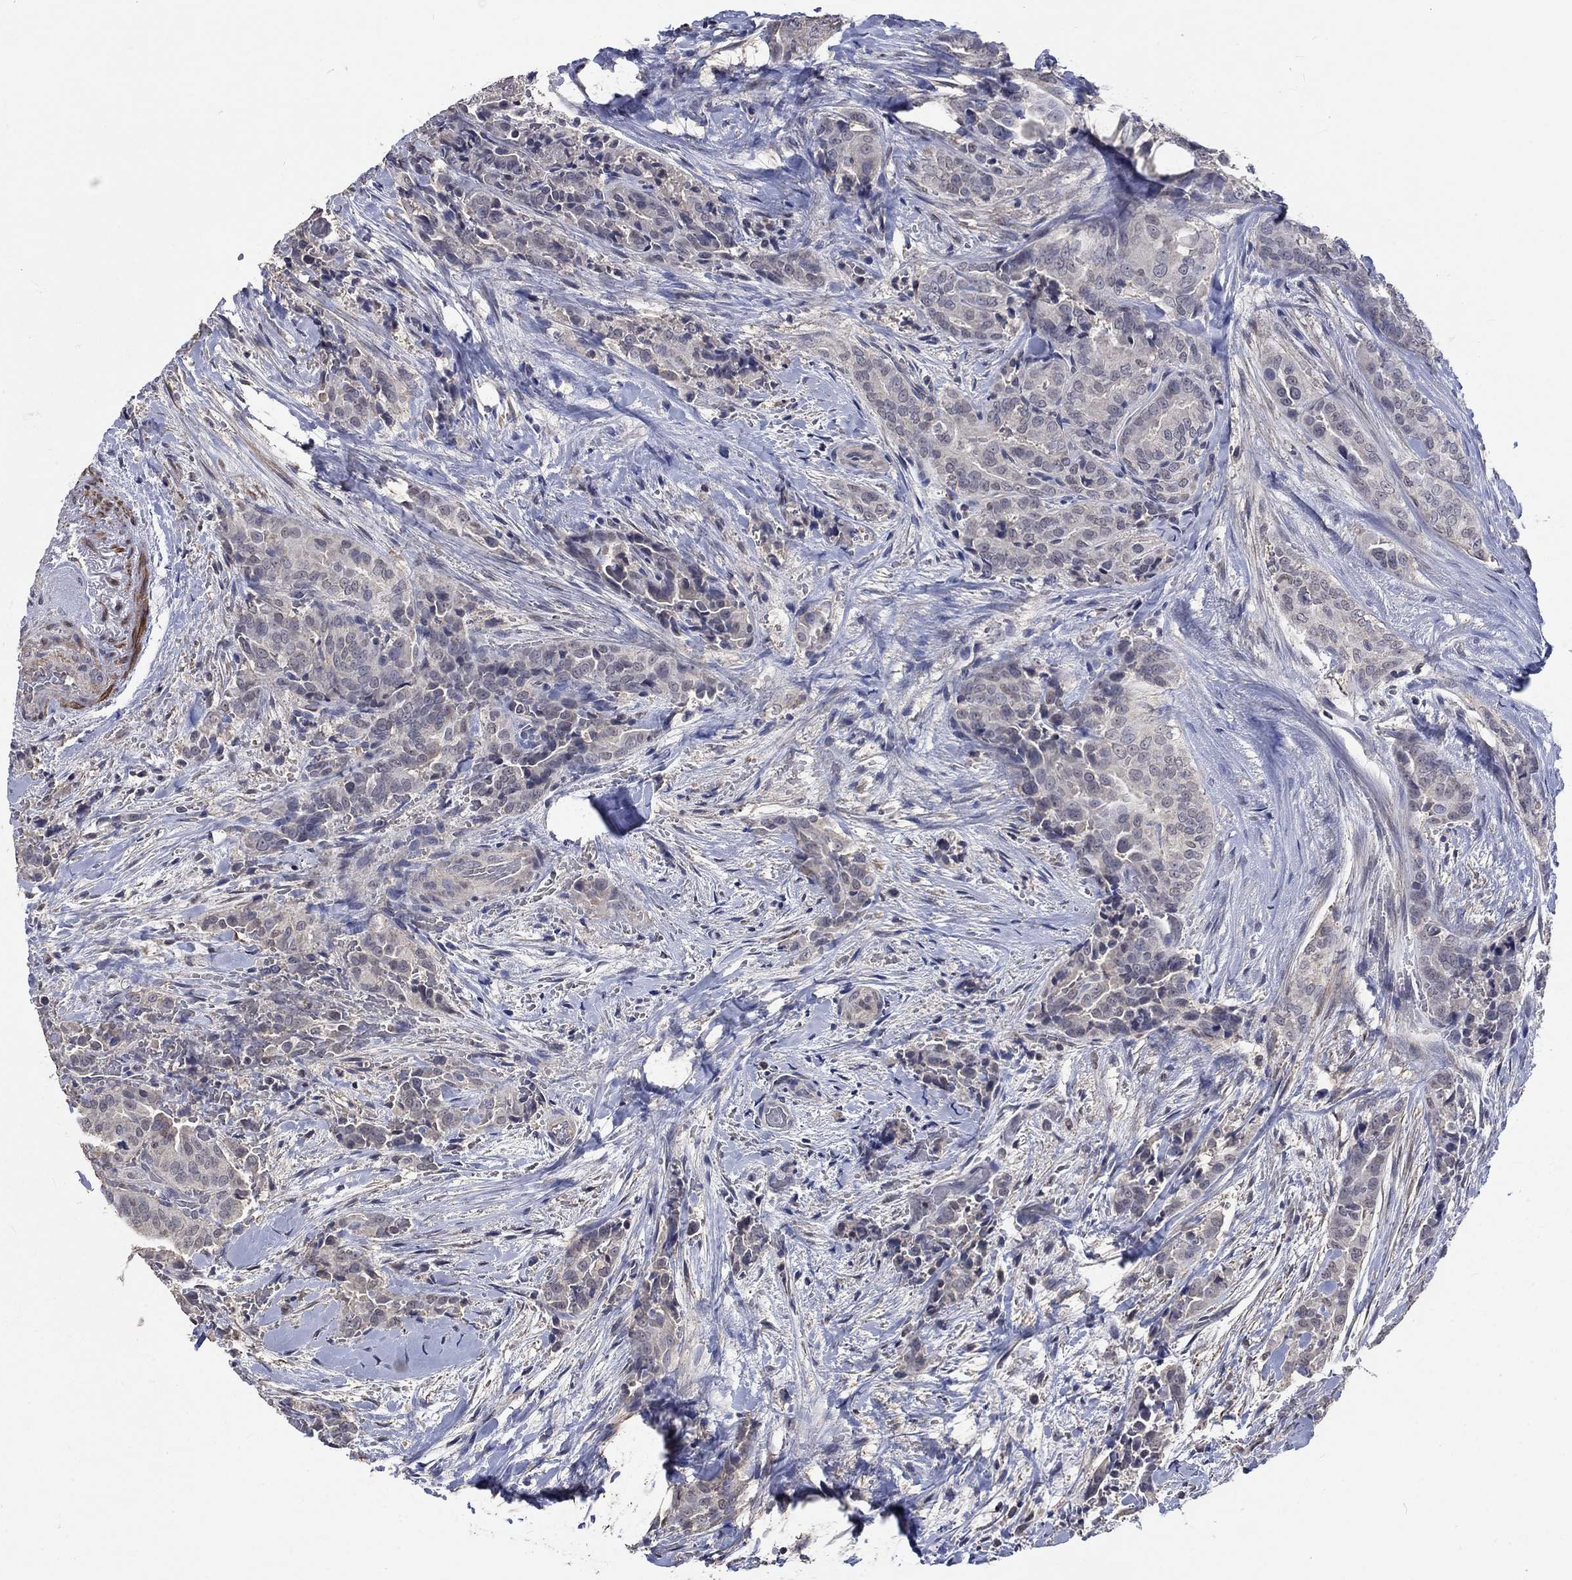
{"staining": {"intensity": "negative", "quantity": "none", "location": "none"}, "tissue": "thyroid cancer", "cell_type": "Tumor cells", "image_type": "cancer", "snomed": [{"axis": "morphology", "description": "Papillary adenocarcinoma, NOS"}, {"axis": "topography", "description": "Thyroid gland"}], "caption": "Tumor cells are negative for protein expression in human thyroid cancer (papillary adenocarcinoma). (DAB (3,3'-diaminobenzidine) immunohistochemistry (IHC) with hematoxylin counter stain).", "gene": "ZBTB18", "patient": {"sex": "male", "age": 61}}